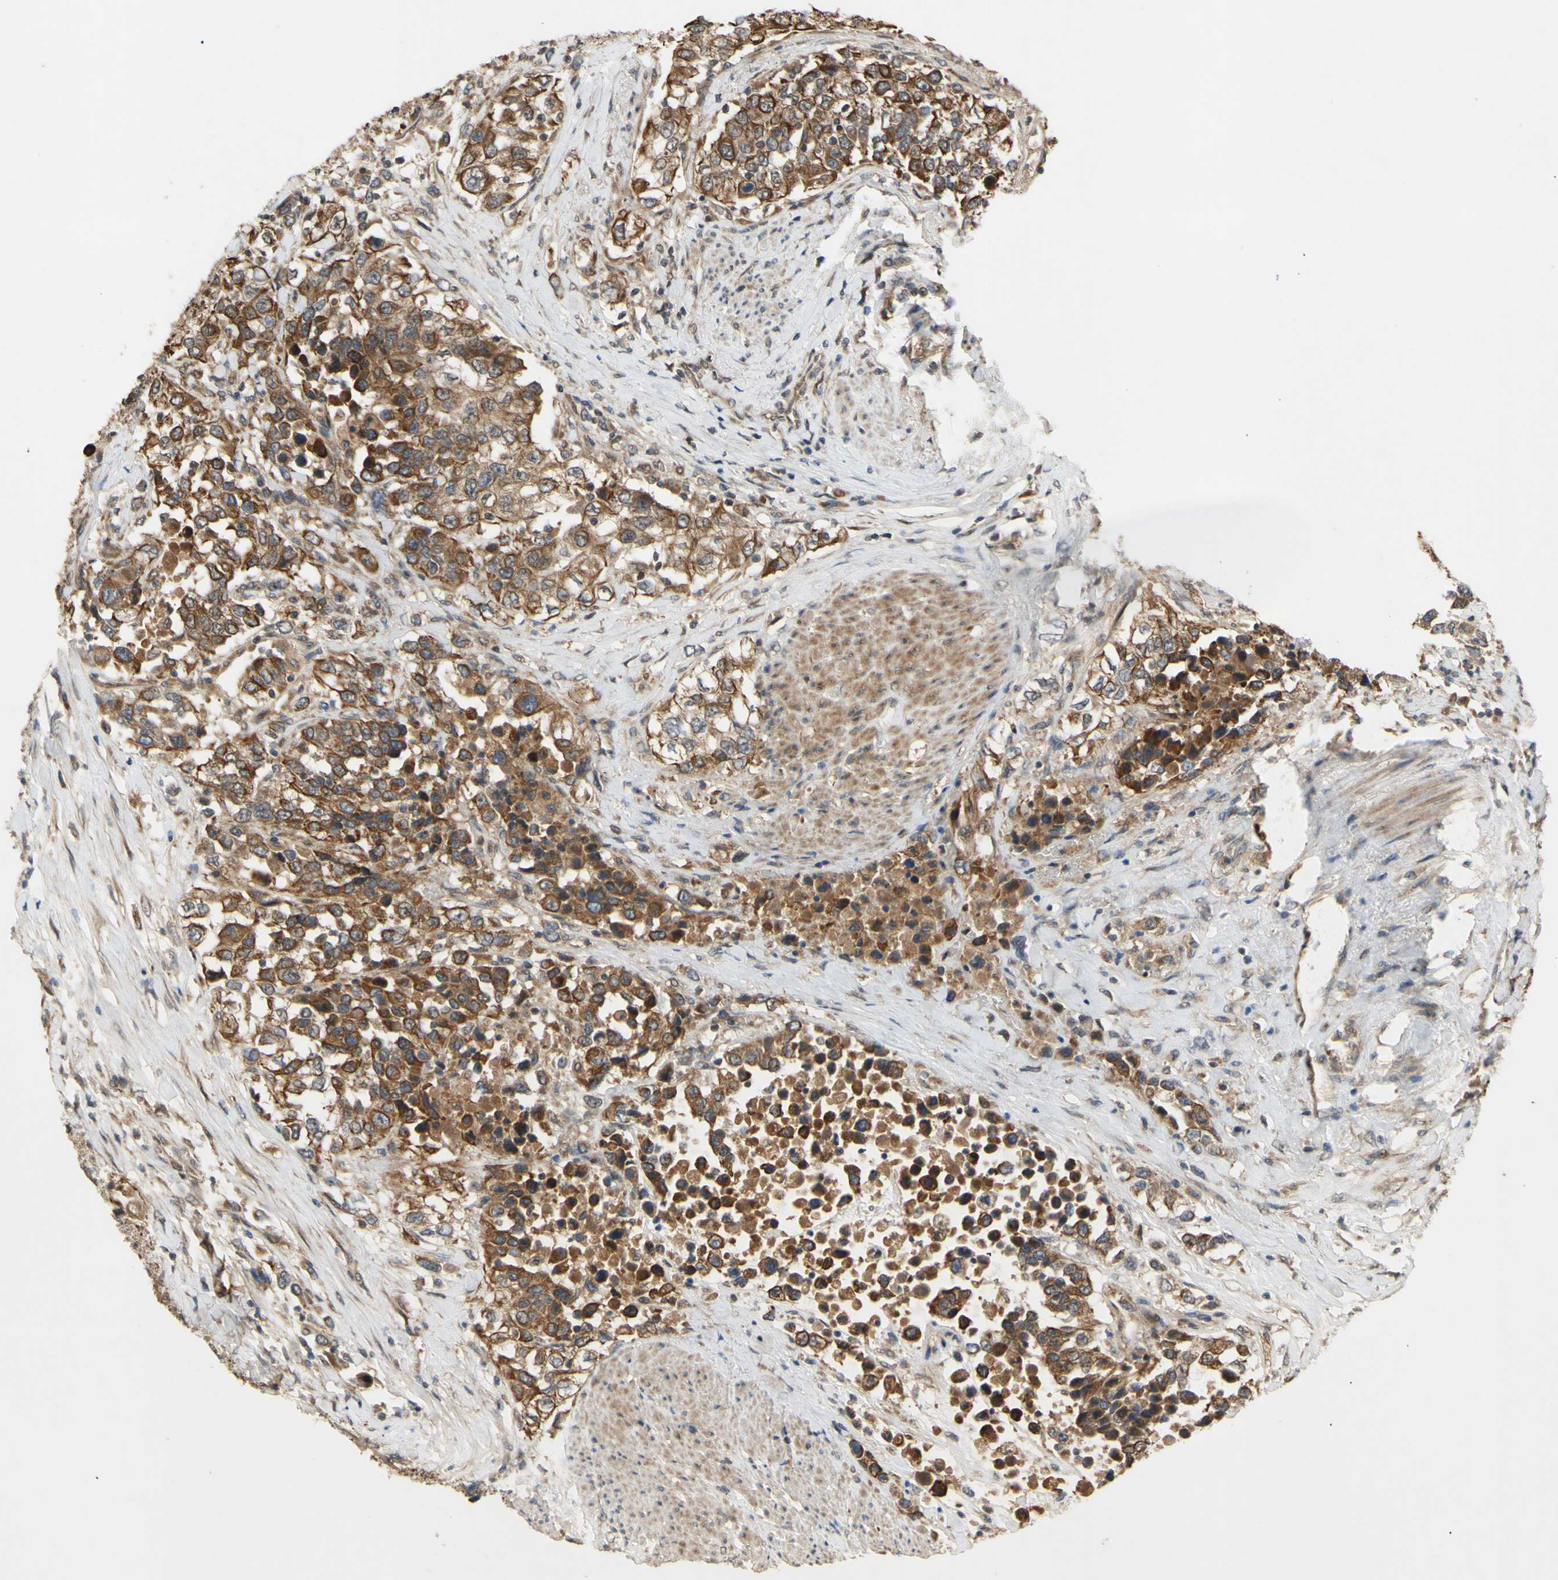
{"staining": {"intensity": "moderate", "quantity": ">75%", "location": "cytoplasmic/membranous"}, "tissue": "urothelial cancer", "cell_type": "Tumor cells", "image_type": "cancer", "snomed": [{"axis": "morphology", "description": "Urothelial carcinoma, High grade"}, {"axis": "topography", "description": "Urinary bladder"}], "caption": "This histopathology image exhibits urothelial cancer stained with immunohistochemistry (IHC) to label a protein in brown. The cytoplasmic/membranous of tumor cells show moderate positivity for the protein. Nuclei are counter-stained blue.", "gene": "PKN1", "patient": {"sex": "female", "age": 80}}